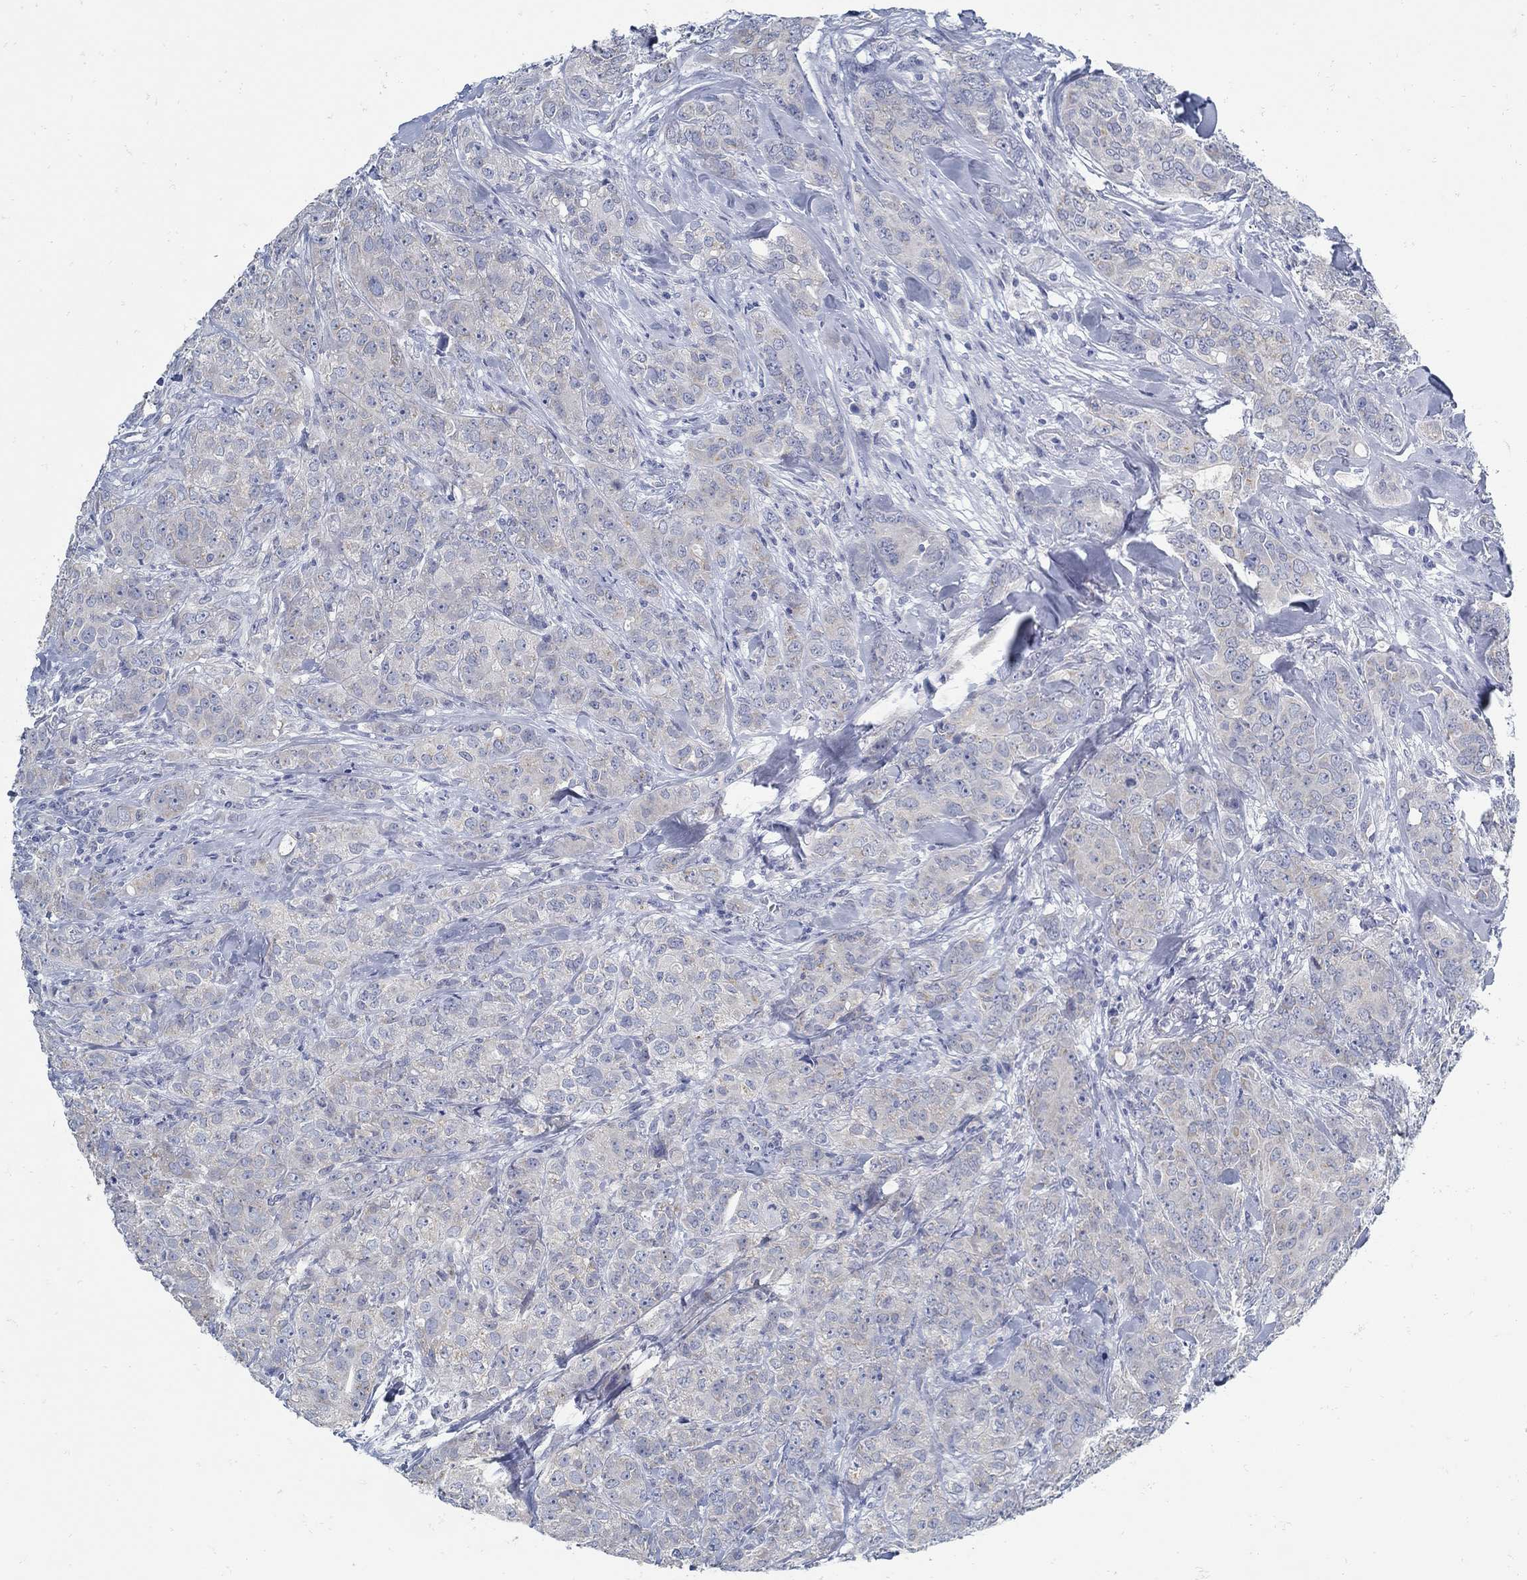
{"staining": {"intensity": "negative", "quantity": "none", "location": "none"}, "tissue": "breast cancer", "cell_type": "Tumor cells", "image_type": "cancer", "snomed": [{"axis": "morphology", "description": "Duct carcinoma"}, {"axis": "topography", "description": "Breast"}], "caption": "Immunohistochemistry (IHC) of human breast cancer exhibits no expression in tumor cells.", "gene": "ZFAND4", "patient": {"sex": "female", "age": 43}}